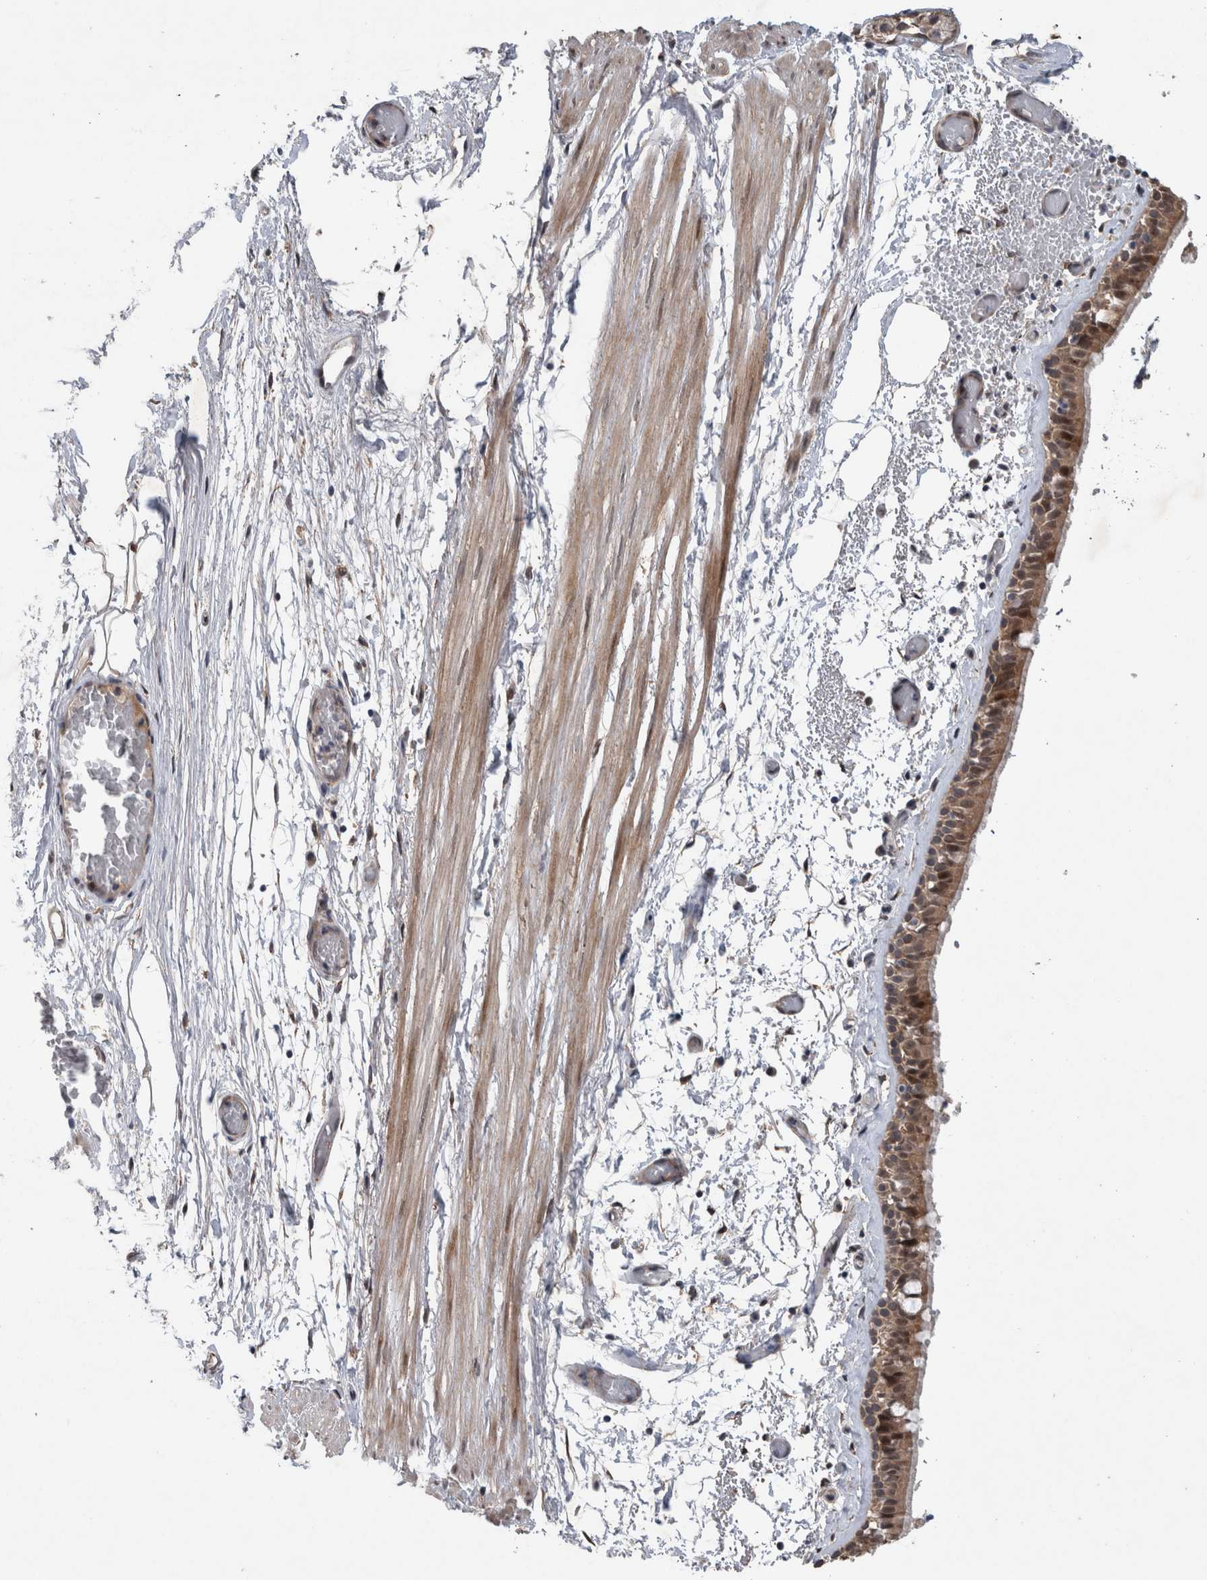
{"staining": {"intensity": "weak", "quantity": ">75%", "location": "cytoplasmic/membranous,nuclear"}, "tissue": "bronchus", "cell_type": "Respiratory epithelial cells", "image_type": "normal", "snomed": [{"axis": "morphology", "description": "Normal tissue, NOS"}, {"axis": "topography", "description": "Bronchus"}, {"axis": "topography", "description": "Lung"}], "caption": "IHC of unremarkable bronchus shows low levels of weak cytoplasmic/membranous,nuclear positivity in about >75% of respiratory epithelial cells.", "gene": "GIMAP6", "patient": {"sex": "male", "age": 56}}